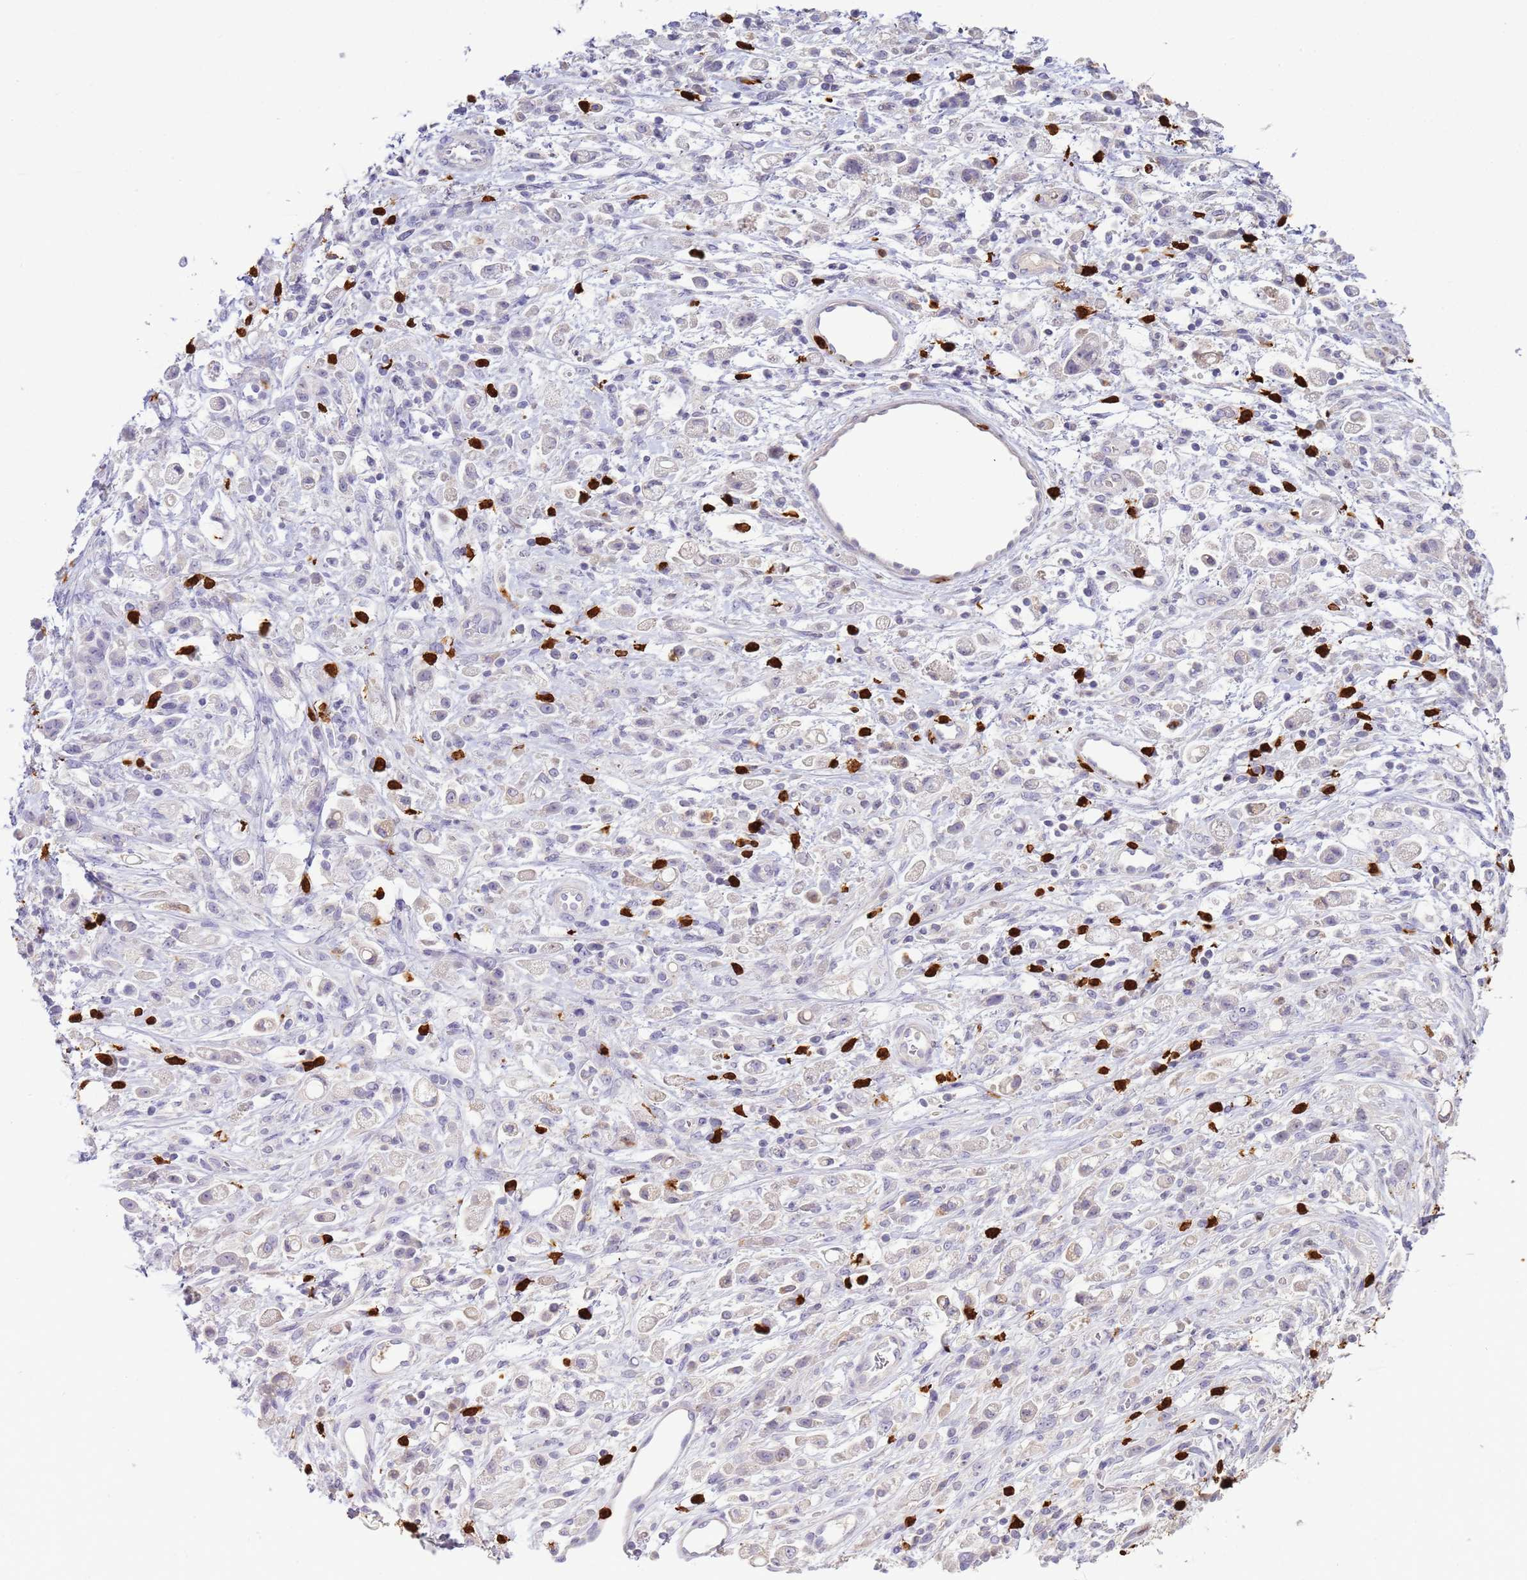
{"staining": {"intensity": "negative", "quantity": "none", "location": "none"}, "tissue": "stomach cancer", "cell_type": "Tumor cells", "image_type": "cancer", "snomed": [{"axis": "morphology", "description": "Adenocarcinoma, NOS"}, {"axis": "topography", "description": "Stomach"}], "caption": "A high-resolution micrograph shows immunohistochemistry staining of adenocarcinoma (stomach), which shows no significant expression in tumor cells.", "gene": "IL2RG", "patient": {"sex": "female", "age": 60}}